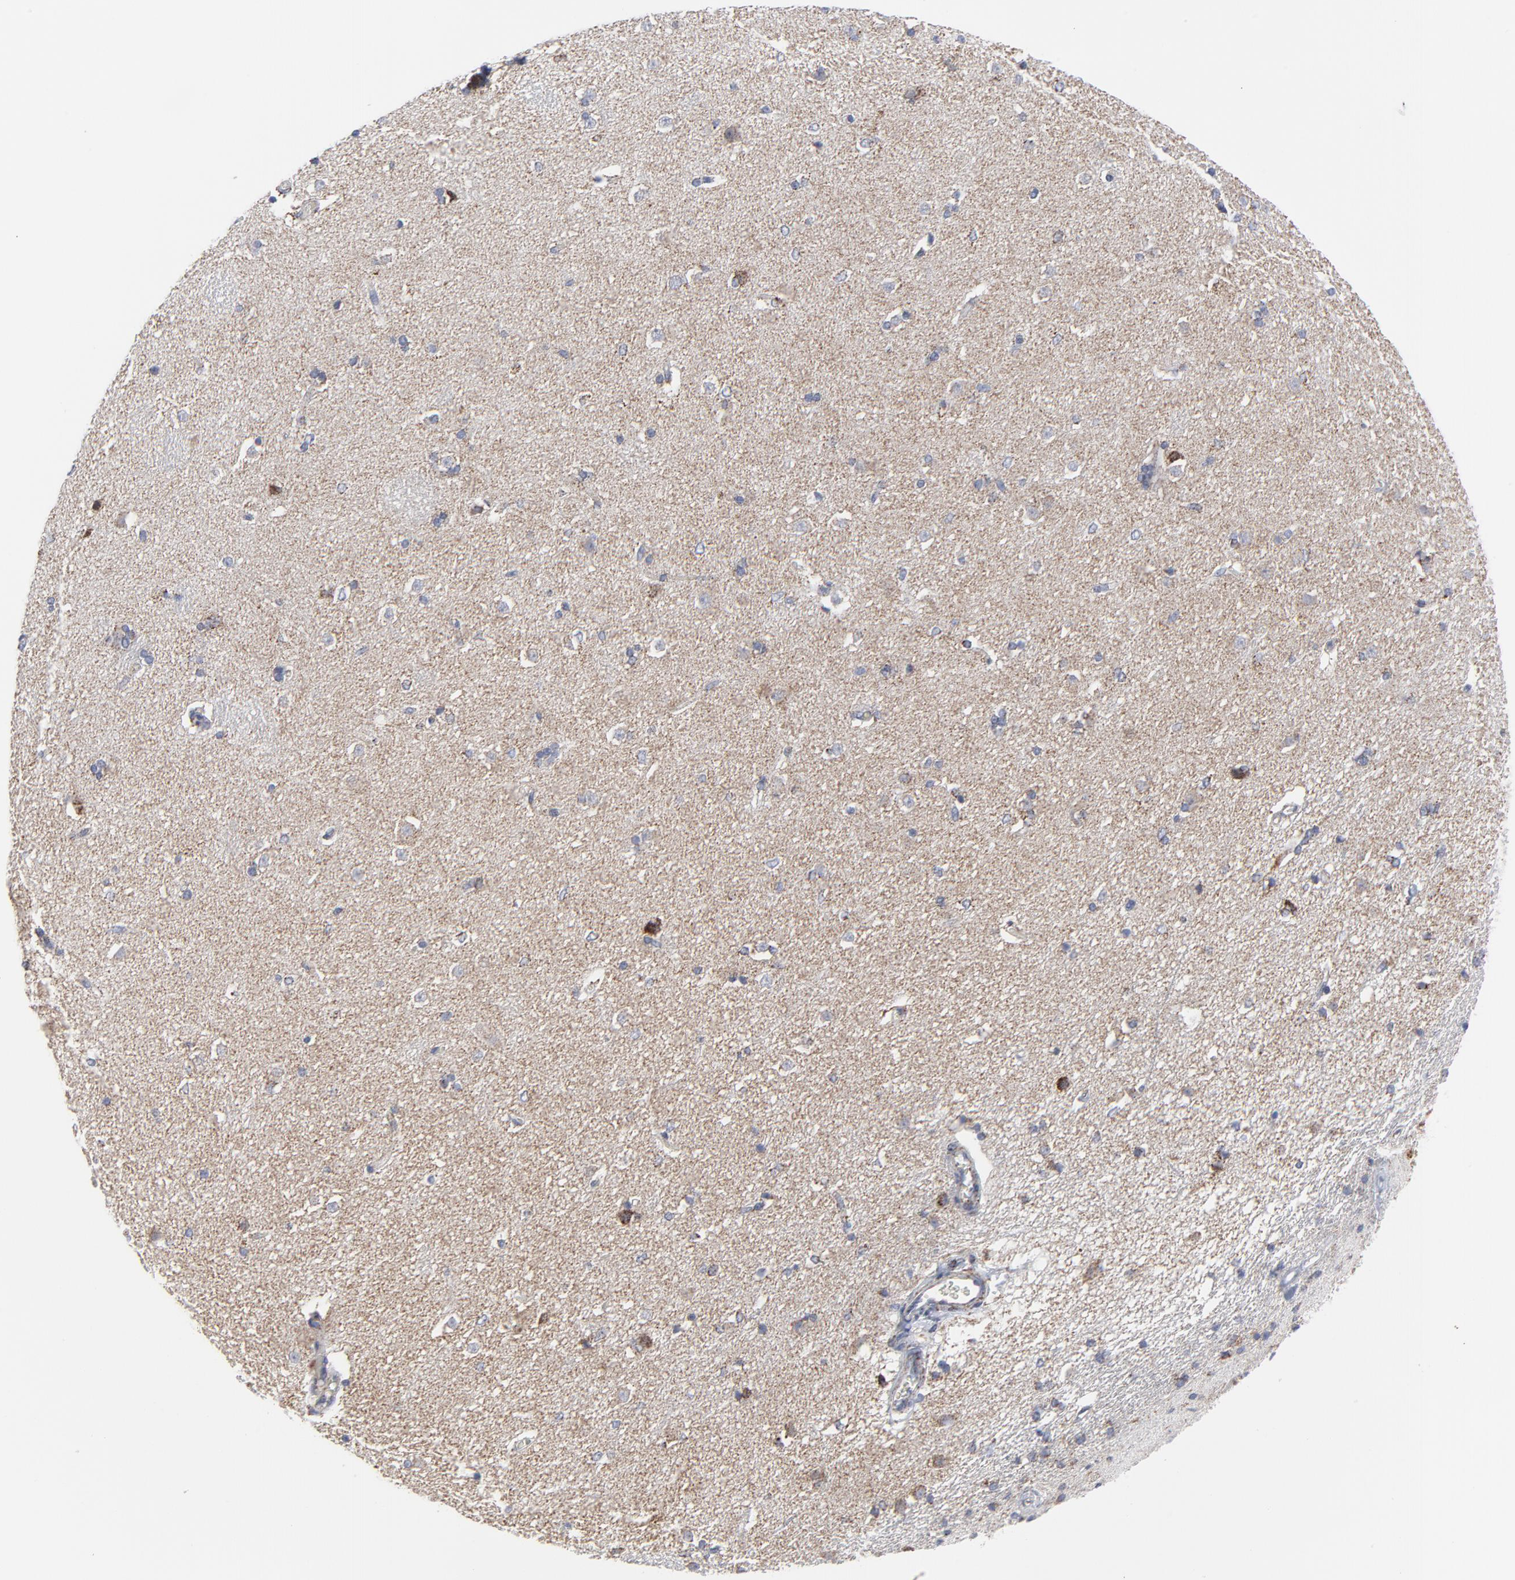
{"staining": {"intensity": "negative", "quantity": "none", "location": "none"}, "tissue": "caudate", "cell_type": "Glial cells", "image_type": "normal", "snomed": [{"axis": "morphology", "description": "Normal tissue, NOS"}, {"axis": "topography", "description": "Lateral ventricle wall"}], "caption": "Immunohistochemical staining of unremarkable human caudate shows no significant positivity in glial cells. Brightfield microscopy of immunohistochemistry (IHC) stained with DAB (brown) and hematoxylin (blue), captured at high magnification.", "gene": "TXNRD2", "patient": {"sex": "female", "age": 19}}